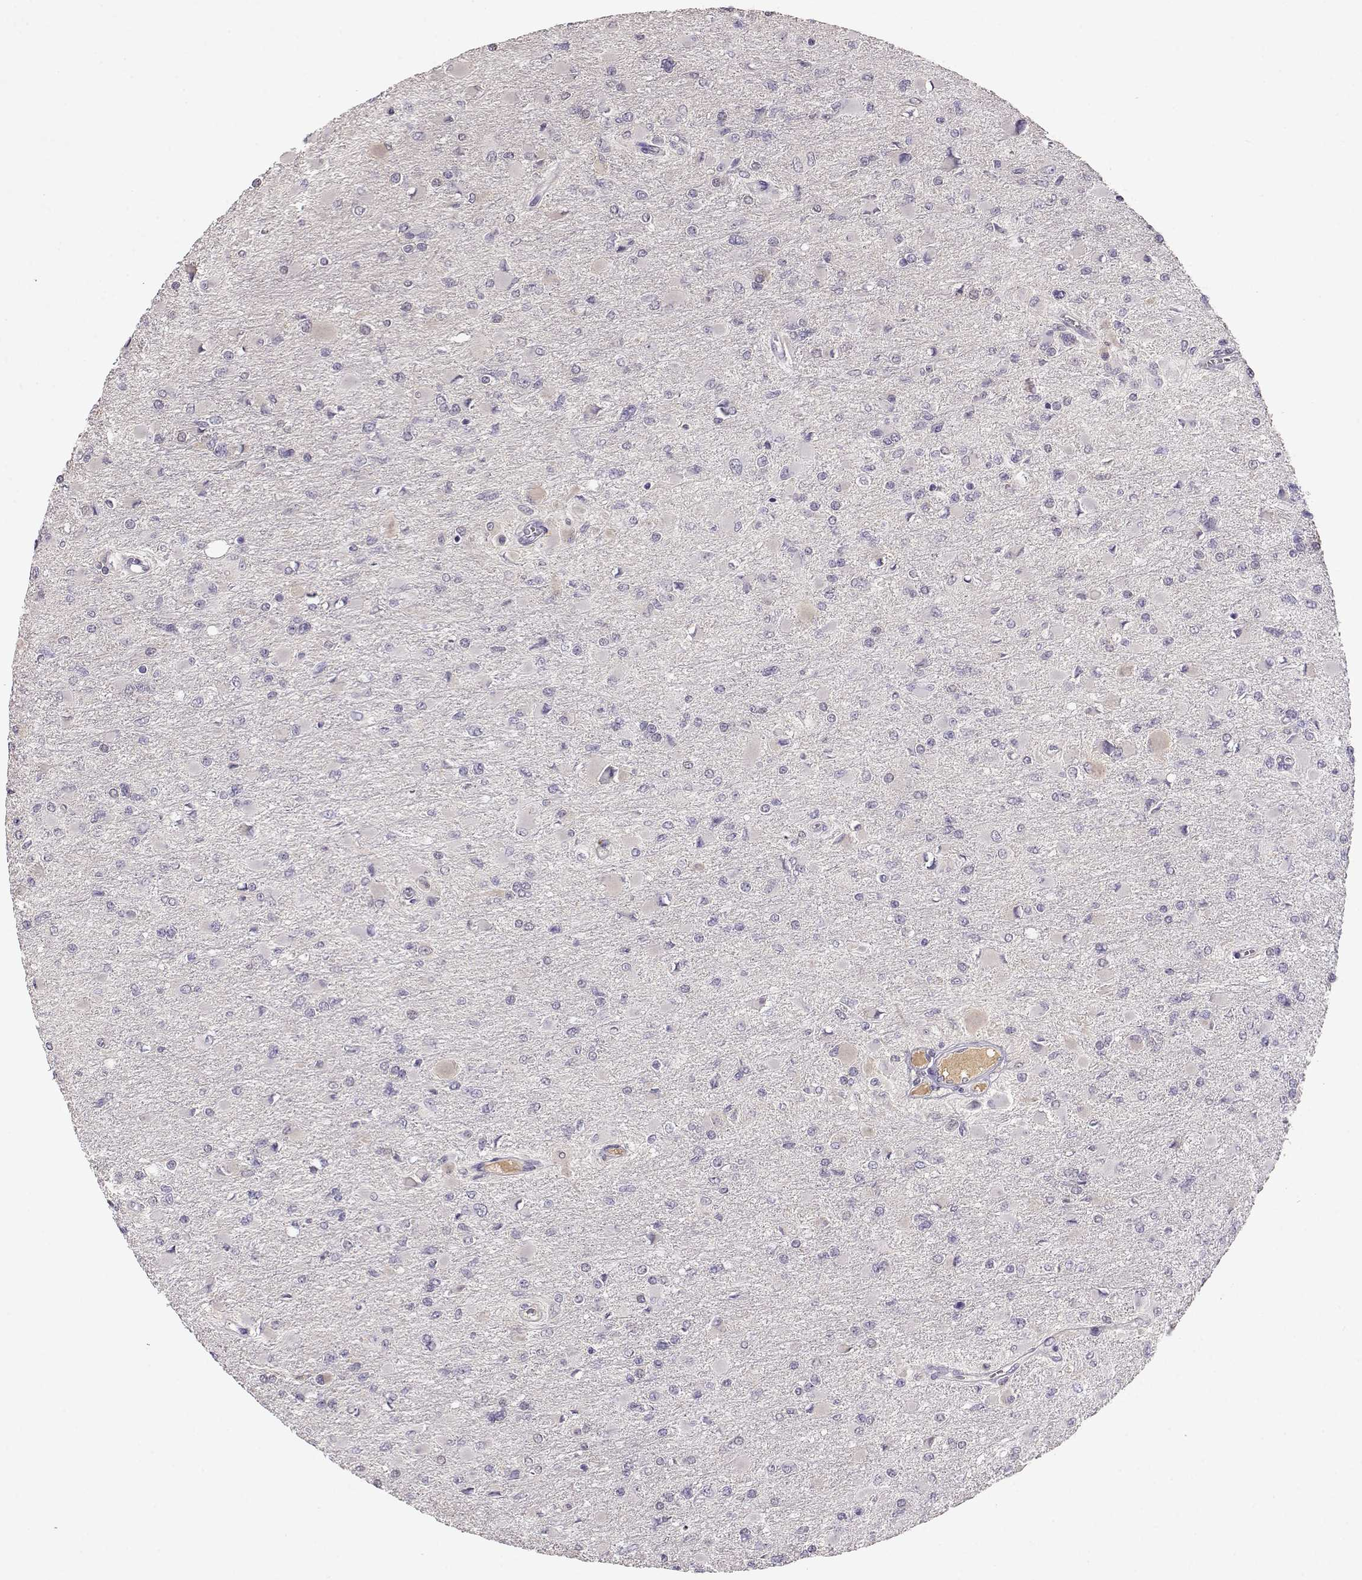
{"staining": {"intensity": "negative", "quantity": "none", "location": "none"}, "tissue": "glioma", "cell_type": "Tumor cells", "image_type": "cancer", "snomed": [{"axis": "morphology", "description": "Glioma, malignant, High grade"}, {"axis": "topography", "description": "Cerebral cortex"}], "caption": "There is no significant expression in tumor cells of glioma.", "gene": "TACR1", "patient": {"sex": "female", "age": 36}}